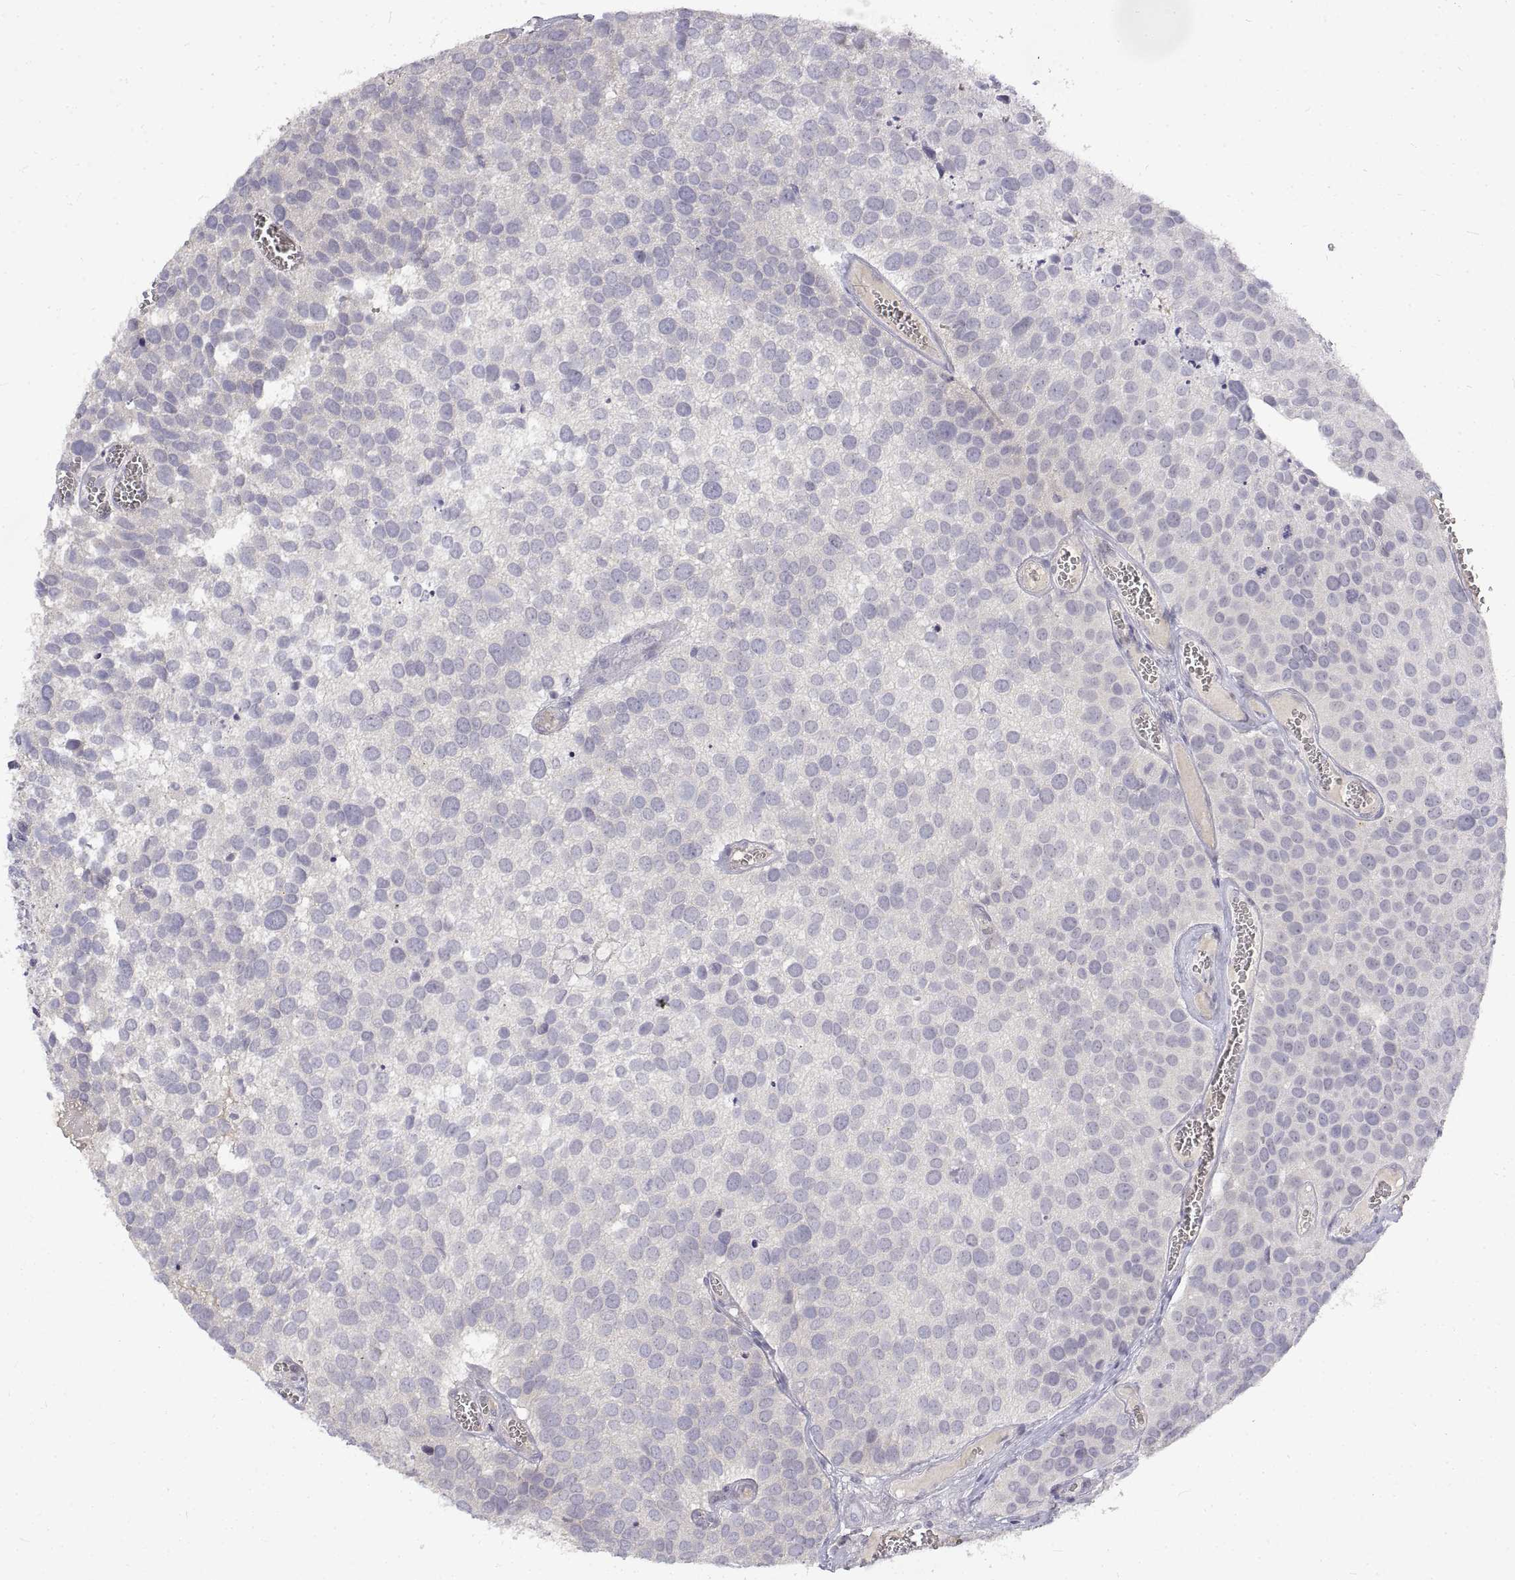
{"staining": {"intensity": "negative", "quantity": "none", "location": "none"}, "tissue": "urothelial cancer", "cell_type": "Tumor cells", "image_type": "cancer", "snomed": [{"axis": "morphology", "description": "Urothelial carcinoma, Low grade"}, {"axis": "topography", "description": "Urinary bladder"}], "caption": "DAB immunohistochemical staining of human low-grade urothelial carcinoma demonstrates no significant staining in tumor cells. (DAB (3,3'-diaminobenzidine) immunohistochemistry visualized using brightfield microscopy, high magnification).", "gene": "ANO2", "patient": {"sex": "female", "age": 69}}